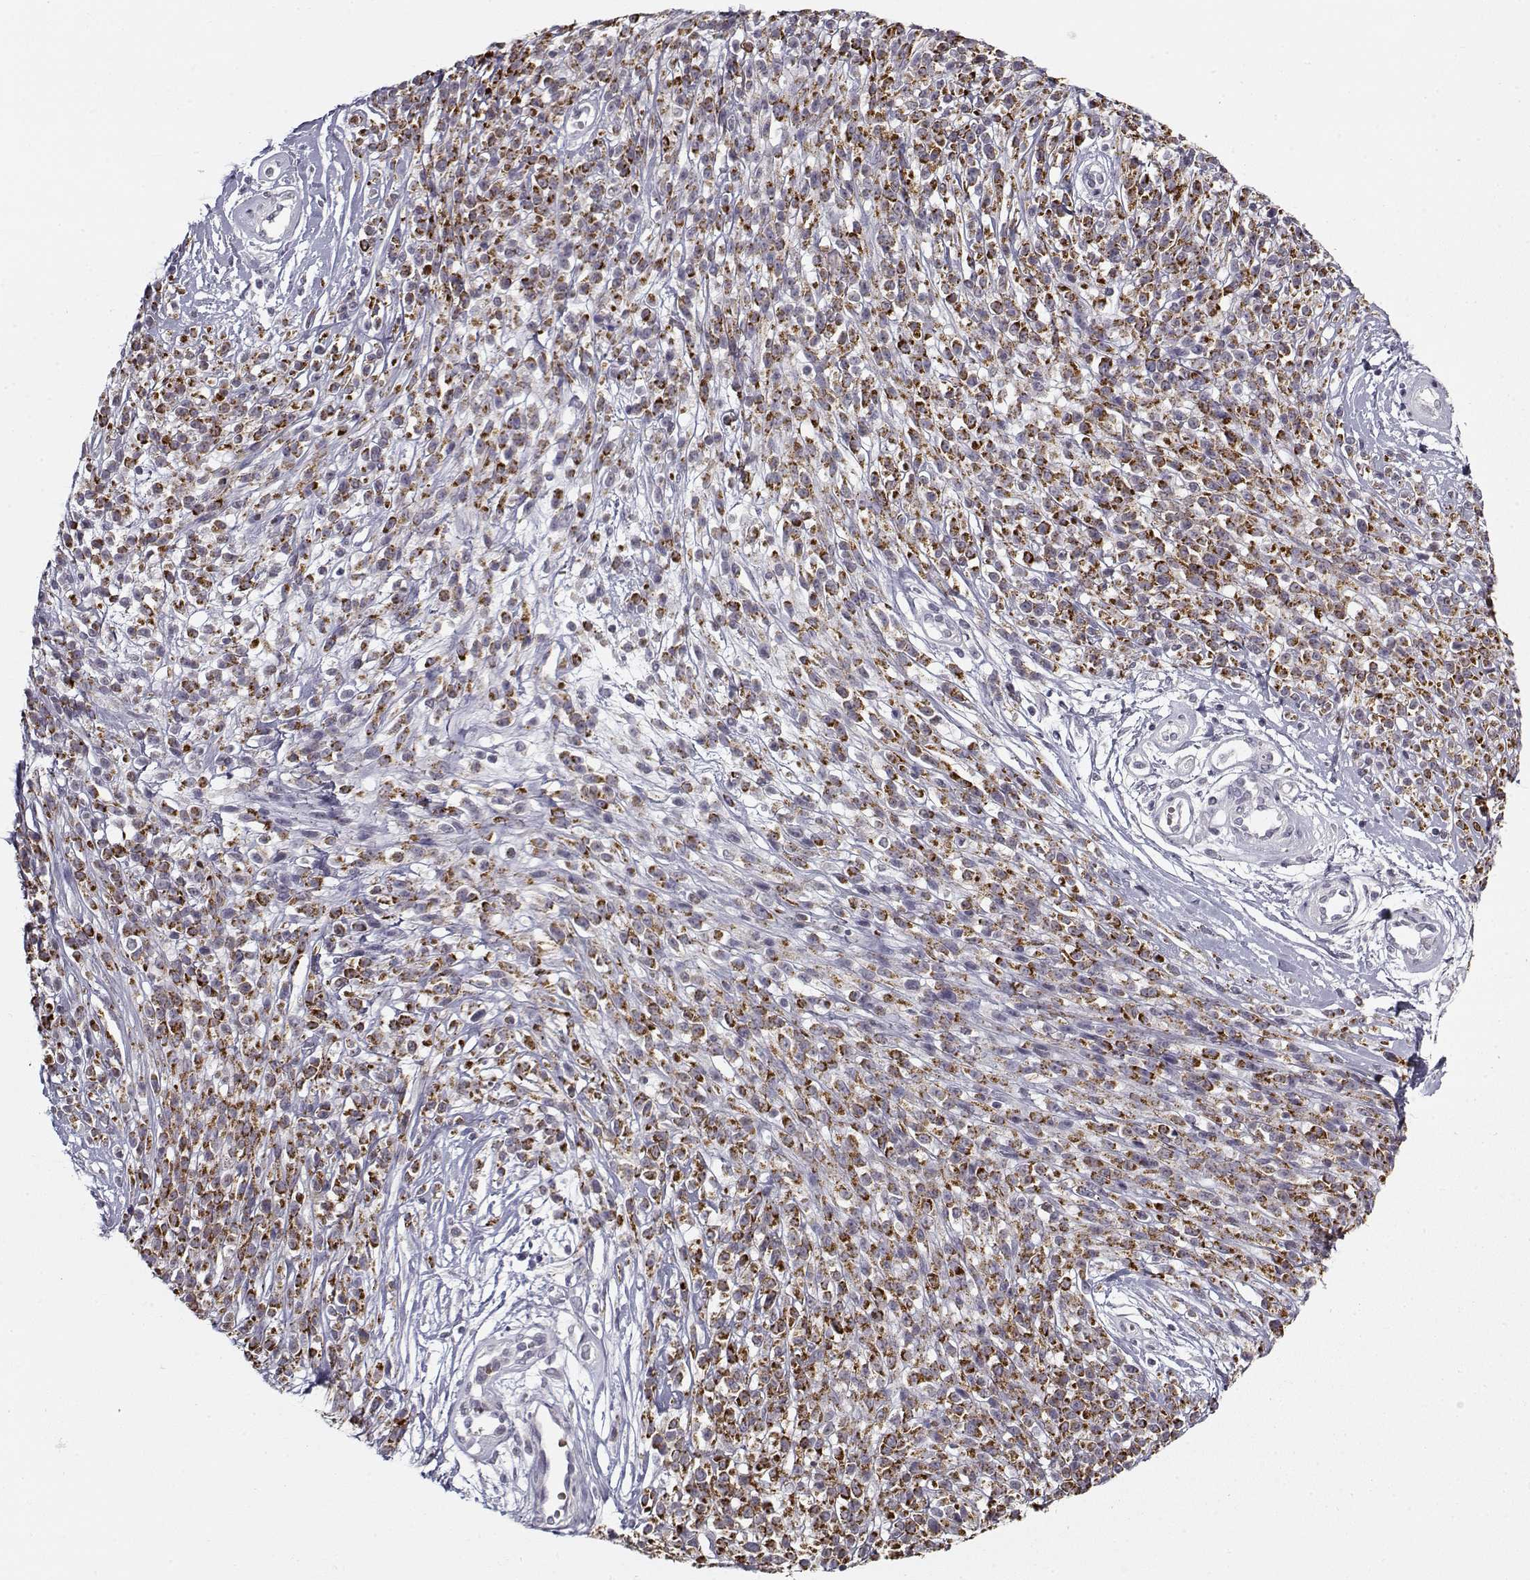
{"staining": {"intensity": "strong", "quantity": "25%-75%", "location": "cytoplasmic/membranous"}, "tissue": "melanoma", "cell_type": "Tumor cells", "image_type": "cancer", "snomed": [{"axis": "morphology", "description": "Malignant melanoma, NOS"}, {"axis": "topography", "description": "Skin"}, {"axis": "topography", "description": "Skin of trunk"}], "caption": "This image shows immunohistochemistry staining of human malignant melanoma, with high strong cytoplasmic/membranous positivity in about 25%-75% of tumor cells.", "gene": "SNCA", "patient": {"sex": "male", "age": 74}}